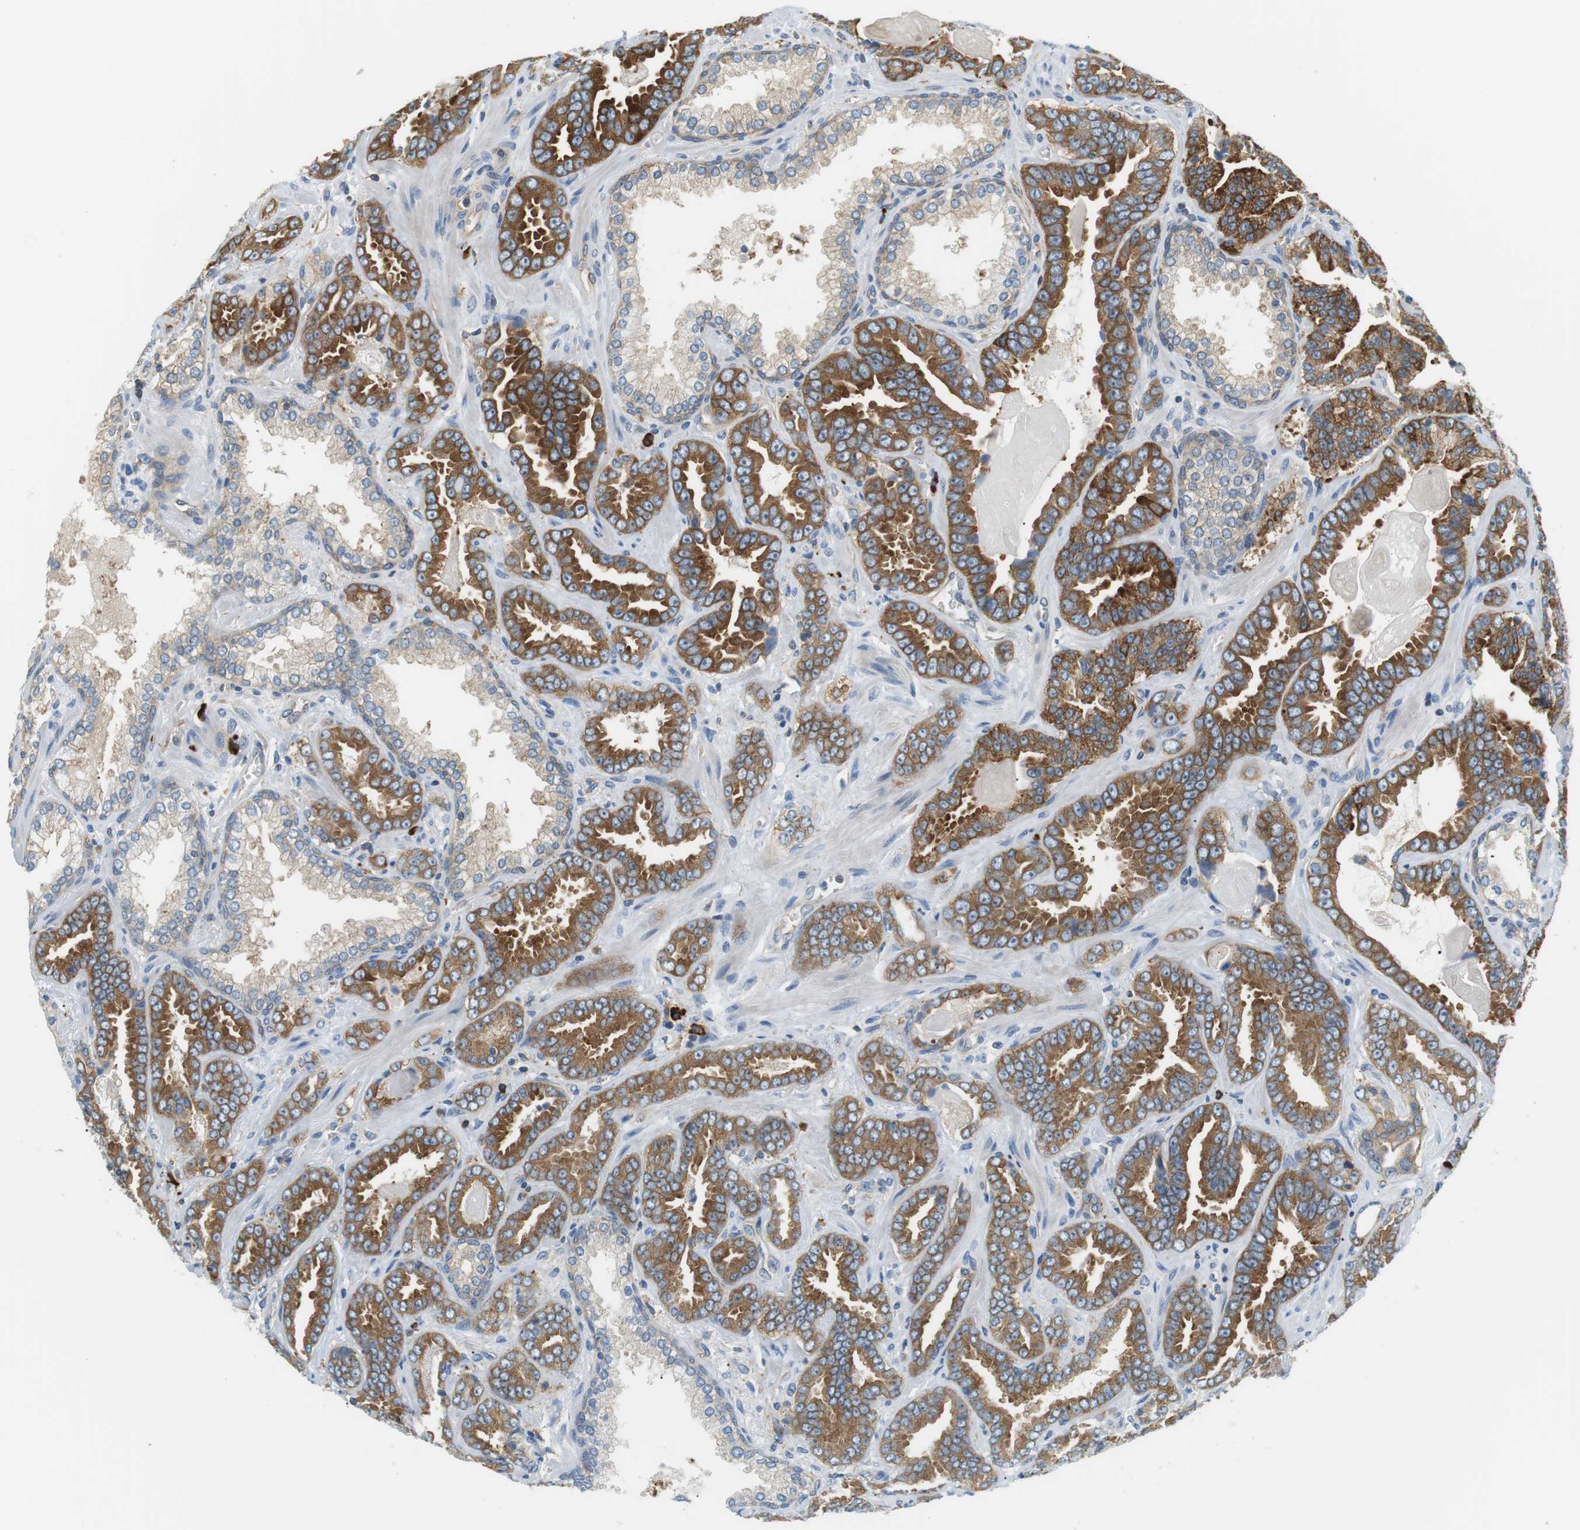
{"staining": {"intensity": "moderate", "quantity": ">75%", "location": "cytoplasmic/membranous"}, "tissue": "prostate cancer", "cell_type": "Tumor cells", "image_type": "cancer", "snomed": [{"axis": "morphology", "description": "Adenocarcinoma, Low grade"}, {"axis": "topography", "description": "Prostate"}], "caption": "This image shows immunohistochemistry (IHC) staining of low-grade adenocarcinoma (prostate), with medium moderate cytoplasmic/membranous expression in approximately >75% of tumor cells.", "gene": "TMEM200A", "patient": {"sex": "male", "age": 60}}